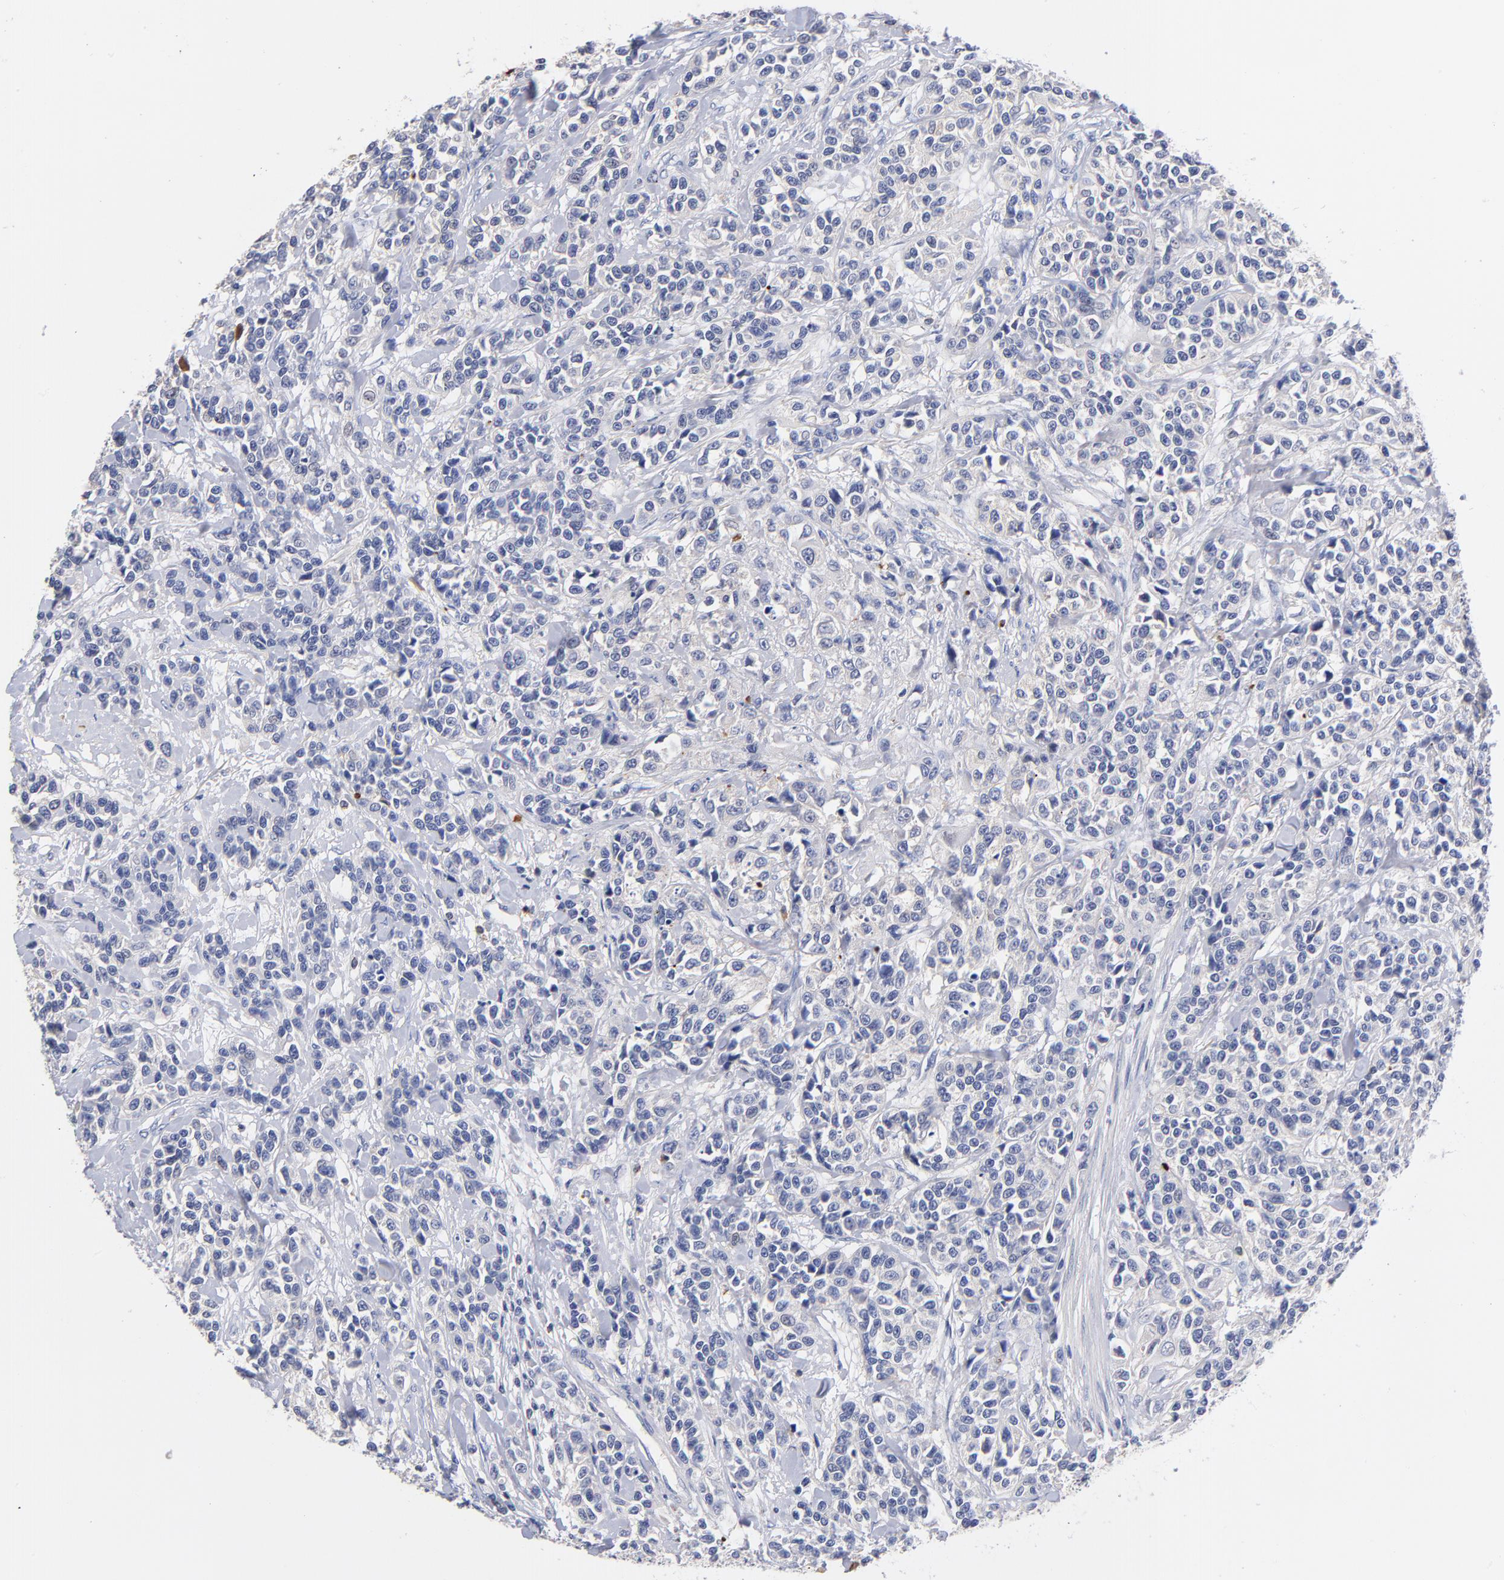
{"staining": {"intensity": "negative", "quantity": "none", "location": "none"}, "tissue": "urothelial cancer", "cell_type": "Tumor cells", "image_type": "cancer", "snomed": [{"axis": "morphology", "description": "Urothelial carcinoma, High grade"}, {"axis": "topography", "description": "Urinary bladder"}], "caption": "Immunohistochemistry (IHC) photomicrograph of neoplastic tissue: human urothelial carcinoma (high-grade) stained with DAB displays no significant protein staining in tumor cells.", "gene": "KREMEN2", "patient": {"sex": "female", "age": 81}}